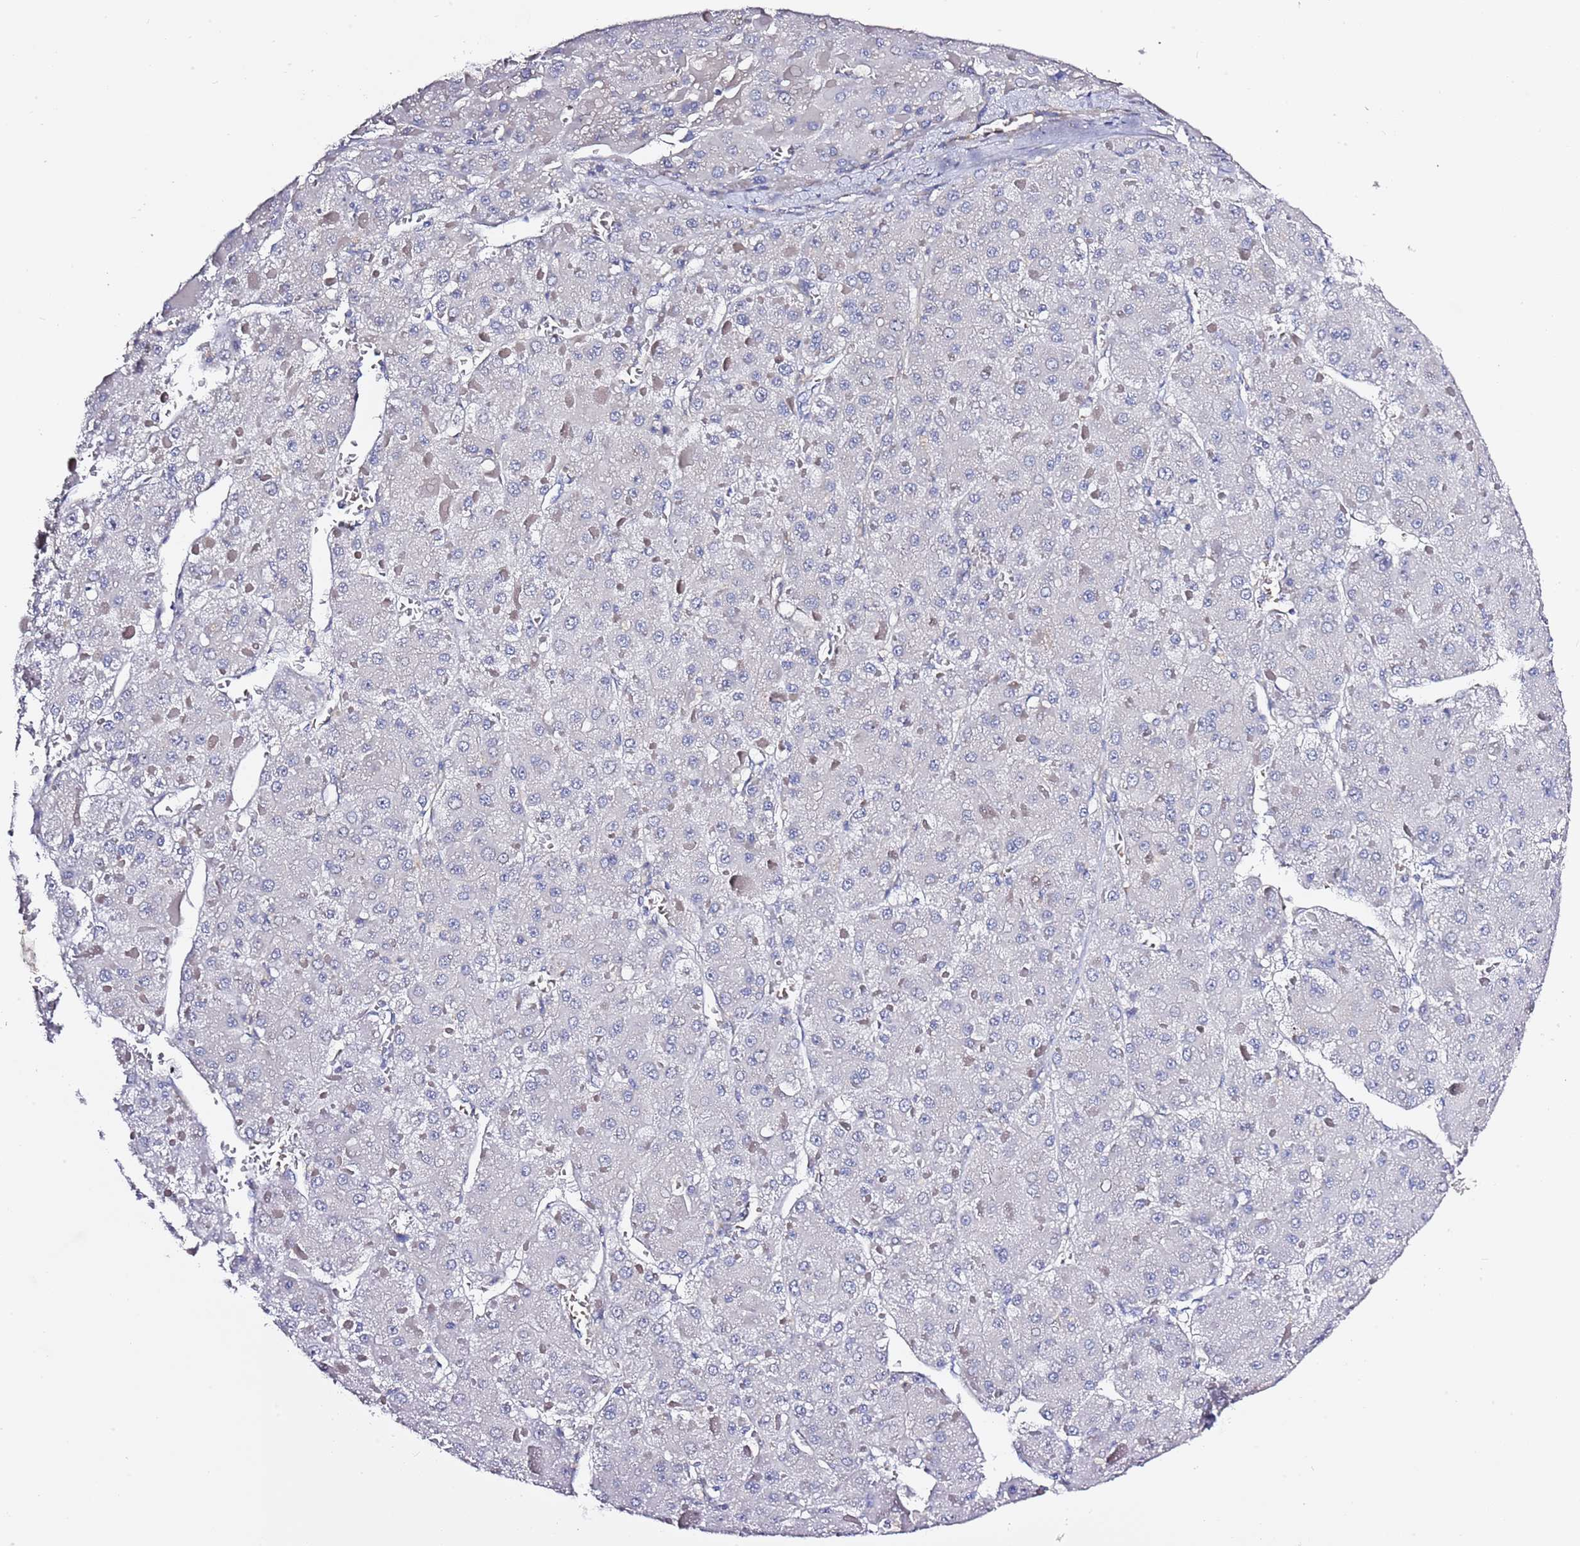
{"staining": {"intensity": "negative", "quantity": "none", "location": "none"}, "tissue": "liver cancer", "cell_type": "Tumor cells", "image_type": "cancer", "snomed": [{"axis": "morphology", "description": "Carcinoma, Hepatocellular, NOS"}, {"axis": "topography", "description": "Liver"}], "caption": "The photomicrograph demonstrates no significant positivity in tumor cells of liver cancer (hepatocellular carcinoma). (Stains: DAB IHC with hematoxylin counter stain, Microscopy: brightfield microscopy at high magnification).", "gene": "RFK", "patient": {"sex": "female", "age": 73}}